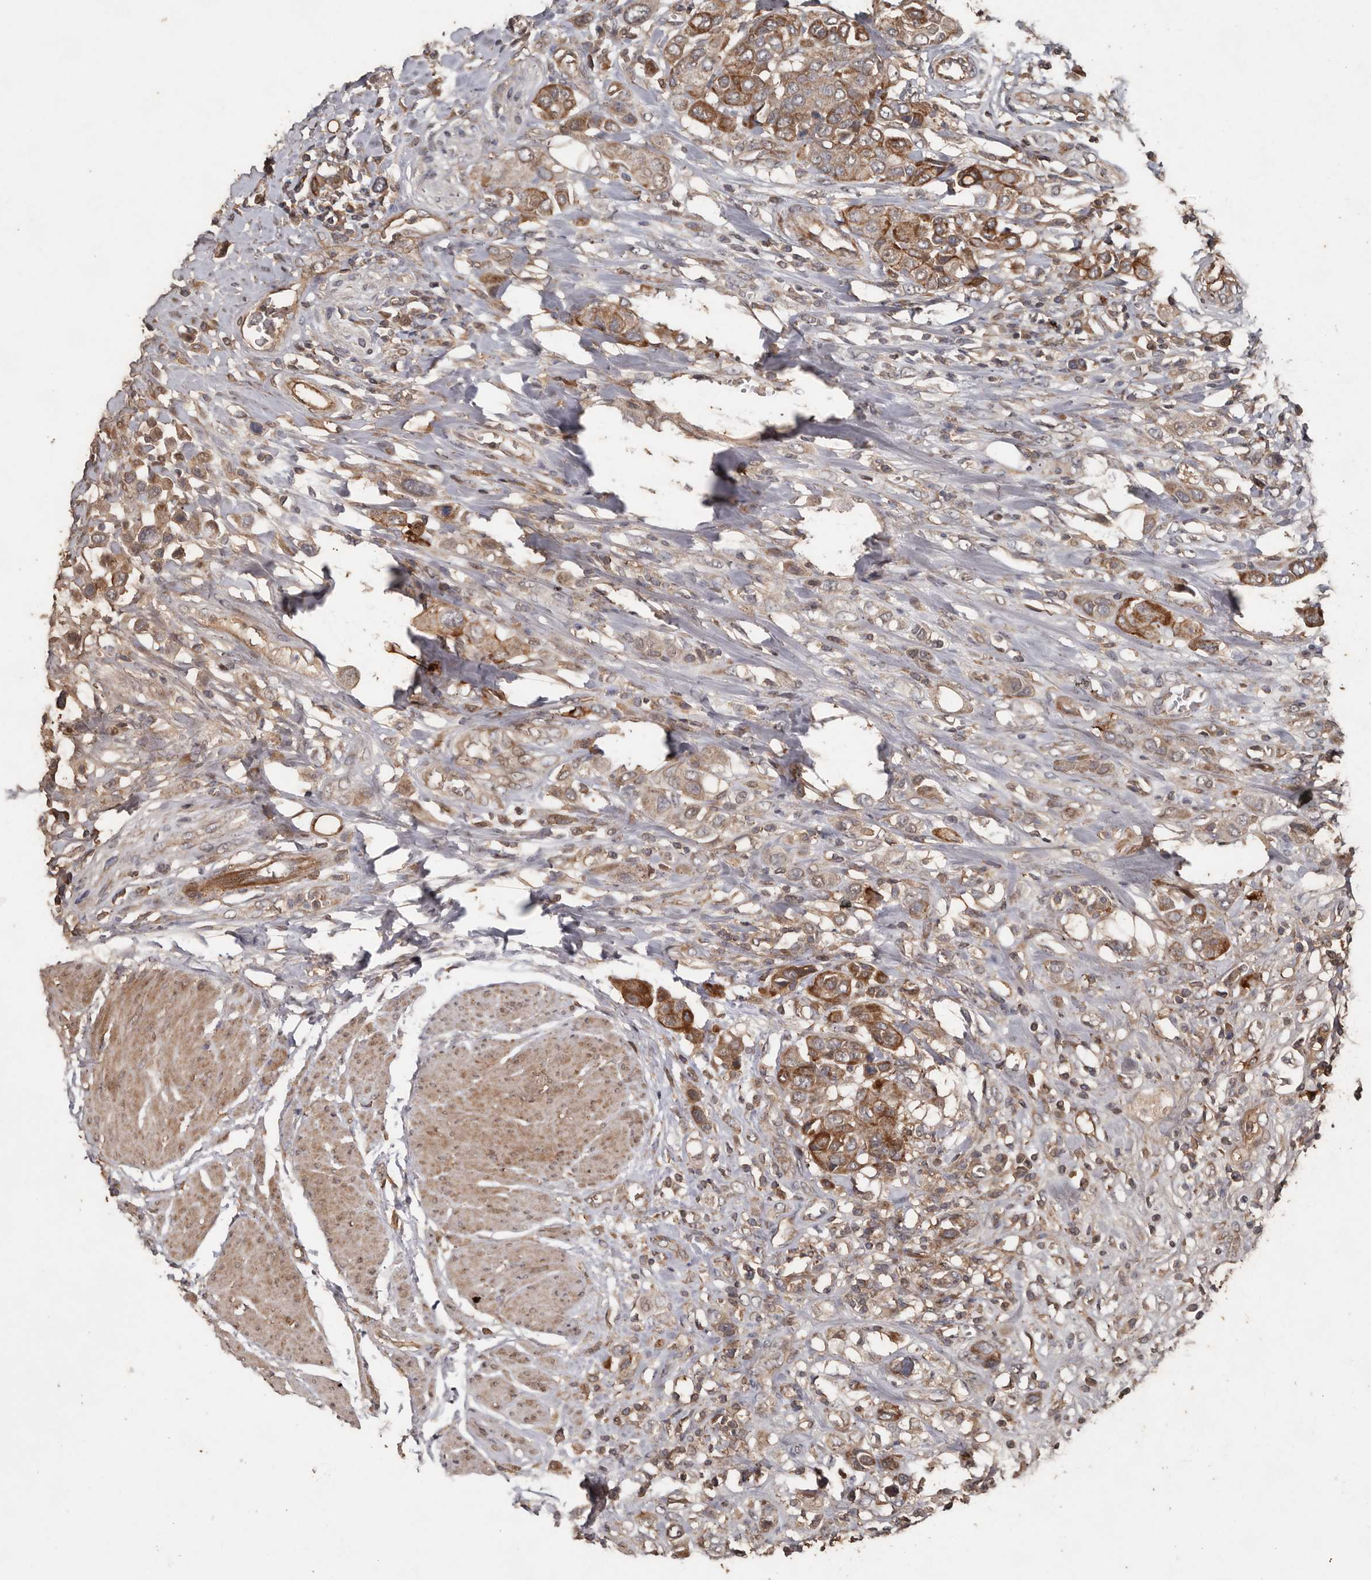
{"staining": {"intensity": "moderate", "quantity": ">75%", "location": "cytoplasmic/membranous"}, "tissue": "urothelial cancer", "cell_type": "Tumor cells", "image_type": "cancer", "snomed": [{"axis": "morphology", "description": "Urothelial carcinoma, High grade"}, {"axis": "topography", "description": "Urinary bladder"}], "caption": "Protein staining shows moderate cytoplasmic/membranous positivity in approximately >75% of tumor cells in urothelial cancer. The protein is shown in brown color, while the nuclei are stained blue.", "gene": "RANBP17", "patient": {"sex": "male", "age": 50}}